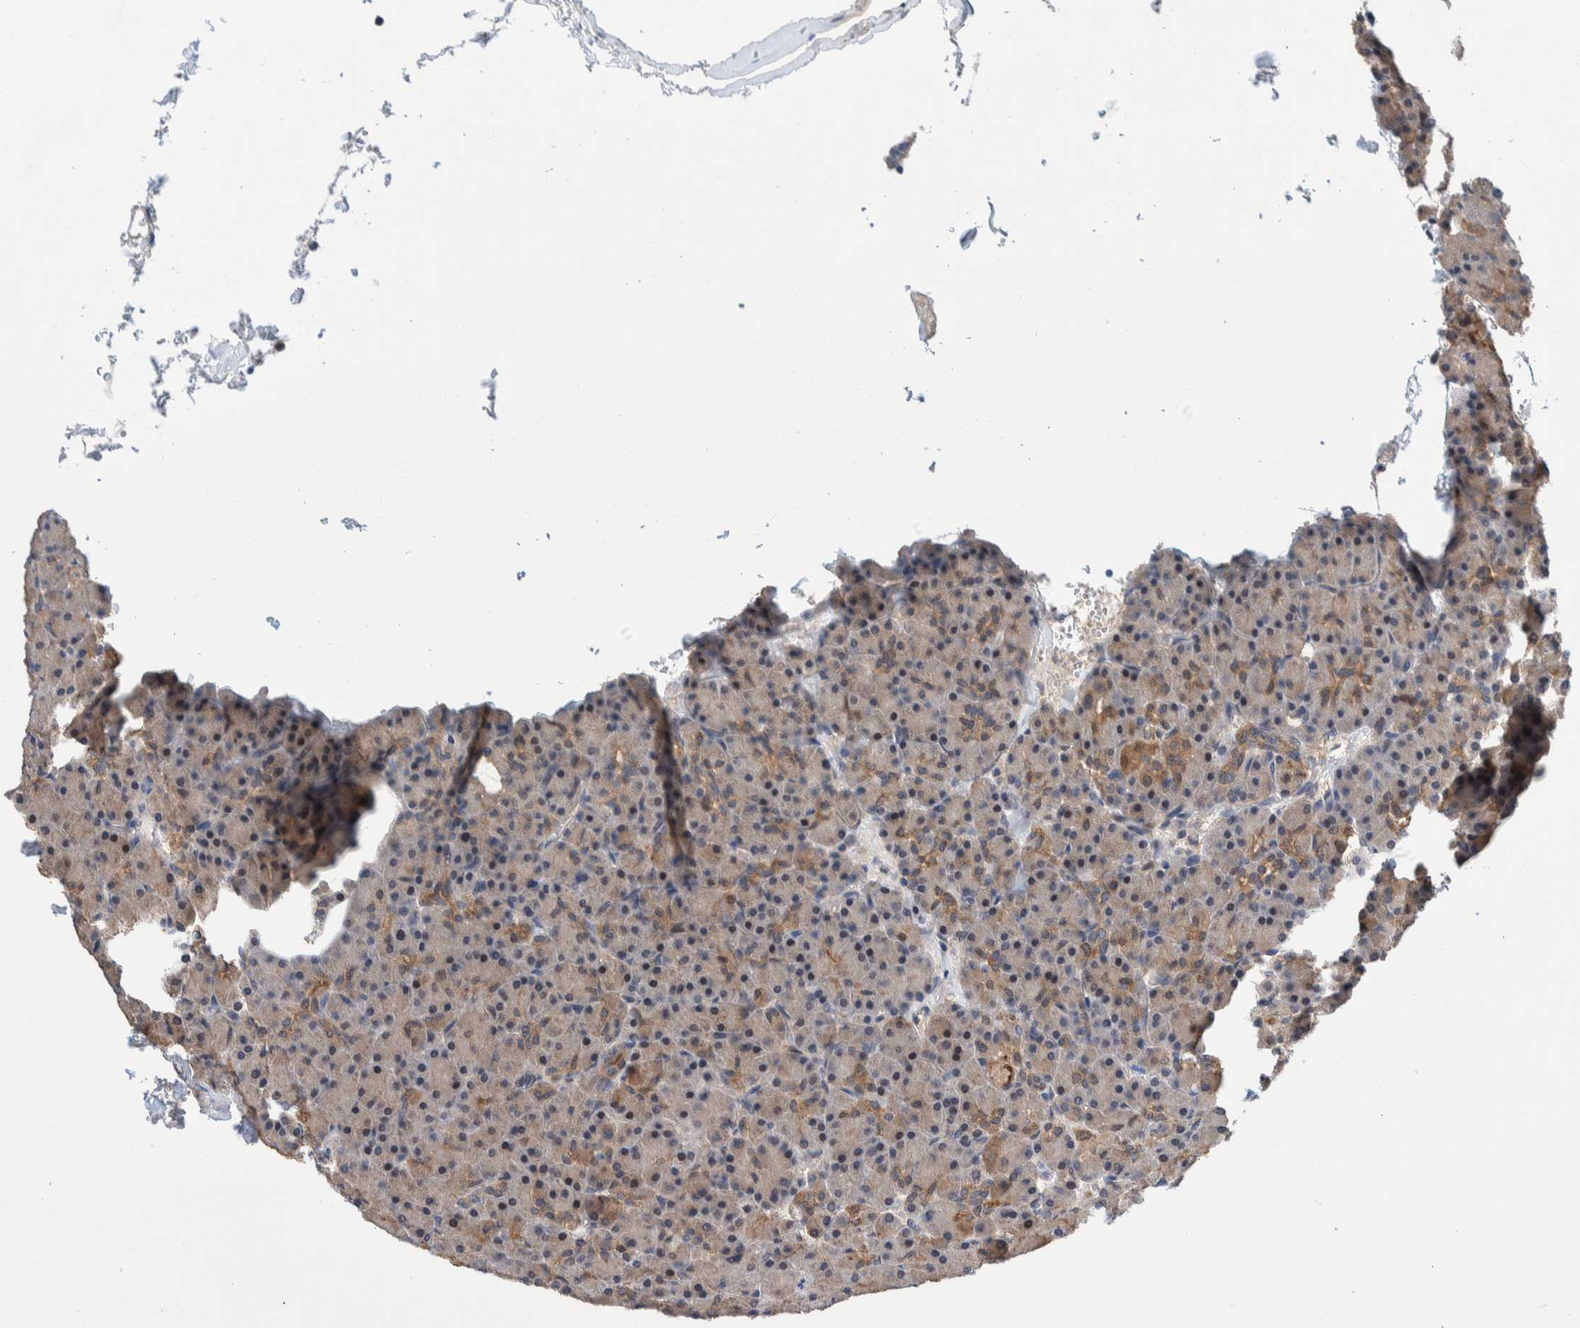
{"staining": {"intensity": "moderate", "quantity": ">75%", "location": "cytoplasmic/membranous"}, "tissue": "pancreas", "cell_type": "Exocrine glandular cells", "image_type": "normal", "snomed": [{"axis": "morphology", "description": "Normal tissue, NOS"}, {"axis": "topography", "description": "Pancreas"}], "caption": "IHC image of normal human pancreas stained for a protein (brown), which demonstrates medium levels of moderate cytoplasmic/membranous expression in about >75% of exocrine glandular cells.", "gene": "PFAS", "patient": {"sex": "female", "age": 43}}